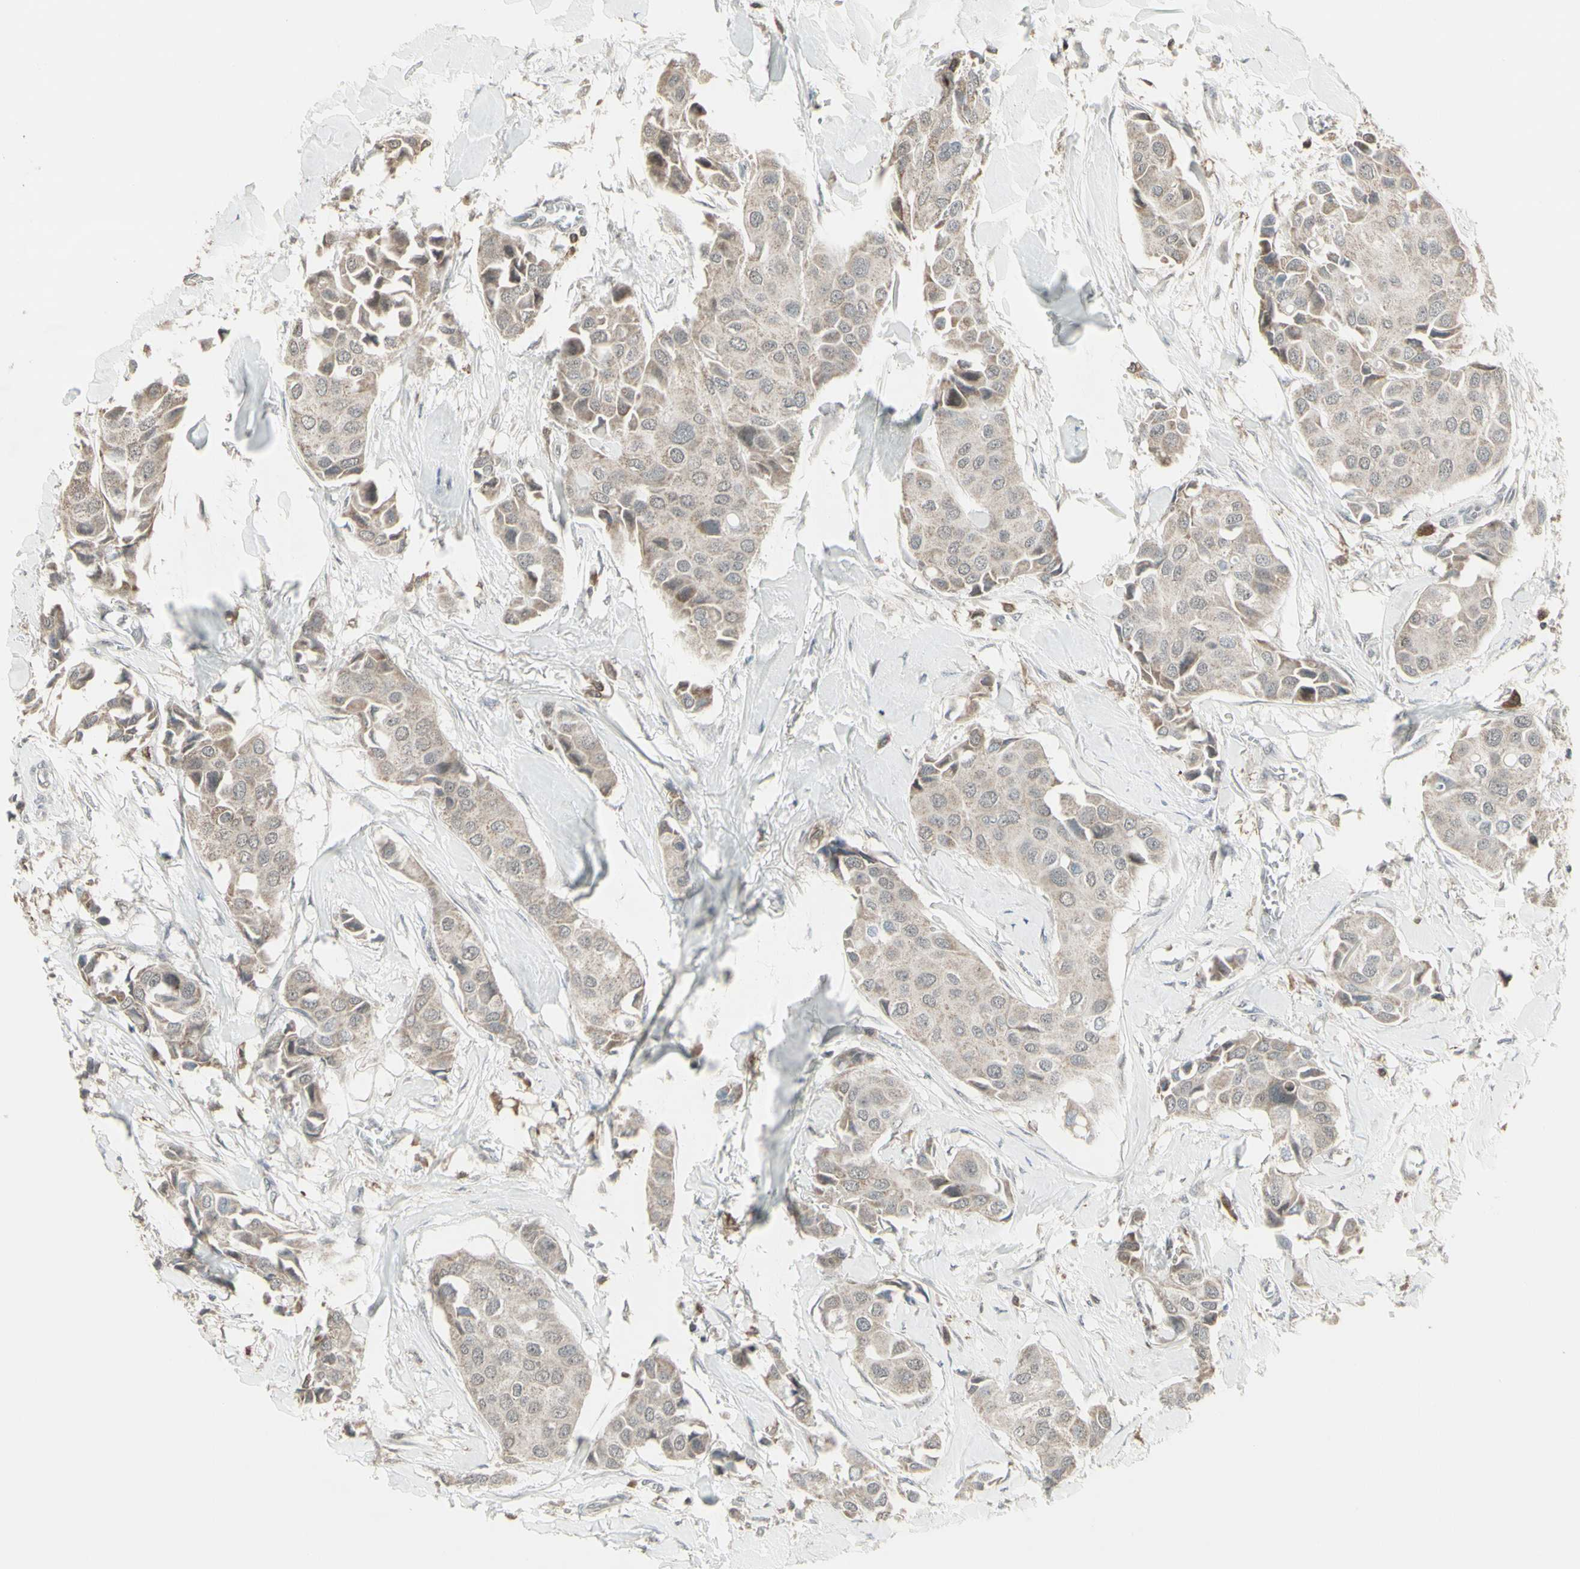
{"staining": {"intensity": "weak", "quantity": ">75%", "location": "cytoplasmic/membranous"}, "tissue": "breast cancer", "cell_type": "Tumor cells", "image_type": "cancer", "snomed": [{"axis": "morphology", "description": "Duct carcinoma"}, {"axis": "topography", "description": "Breast"}], "caption": "Immunohistochemical staining of breast cancer exhibits low levels of weak cytoplasmic/membranous staining in approximately >75% of tumor cells.", "gene": "SAMSN1", "patient": {"sex": "female", "age": 80}}